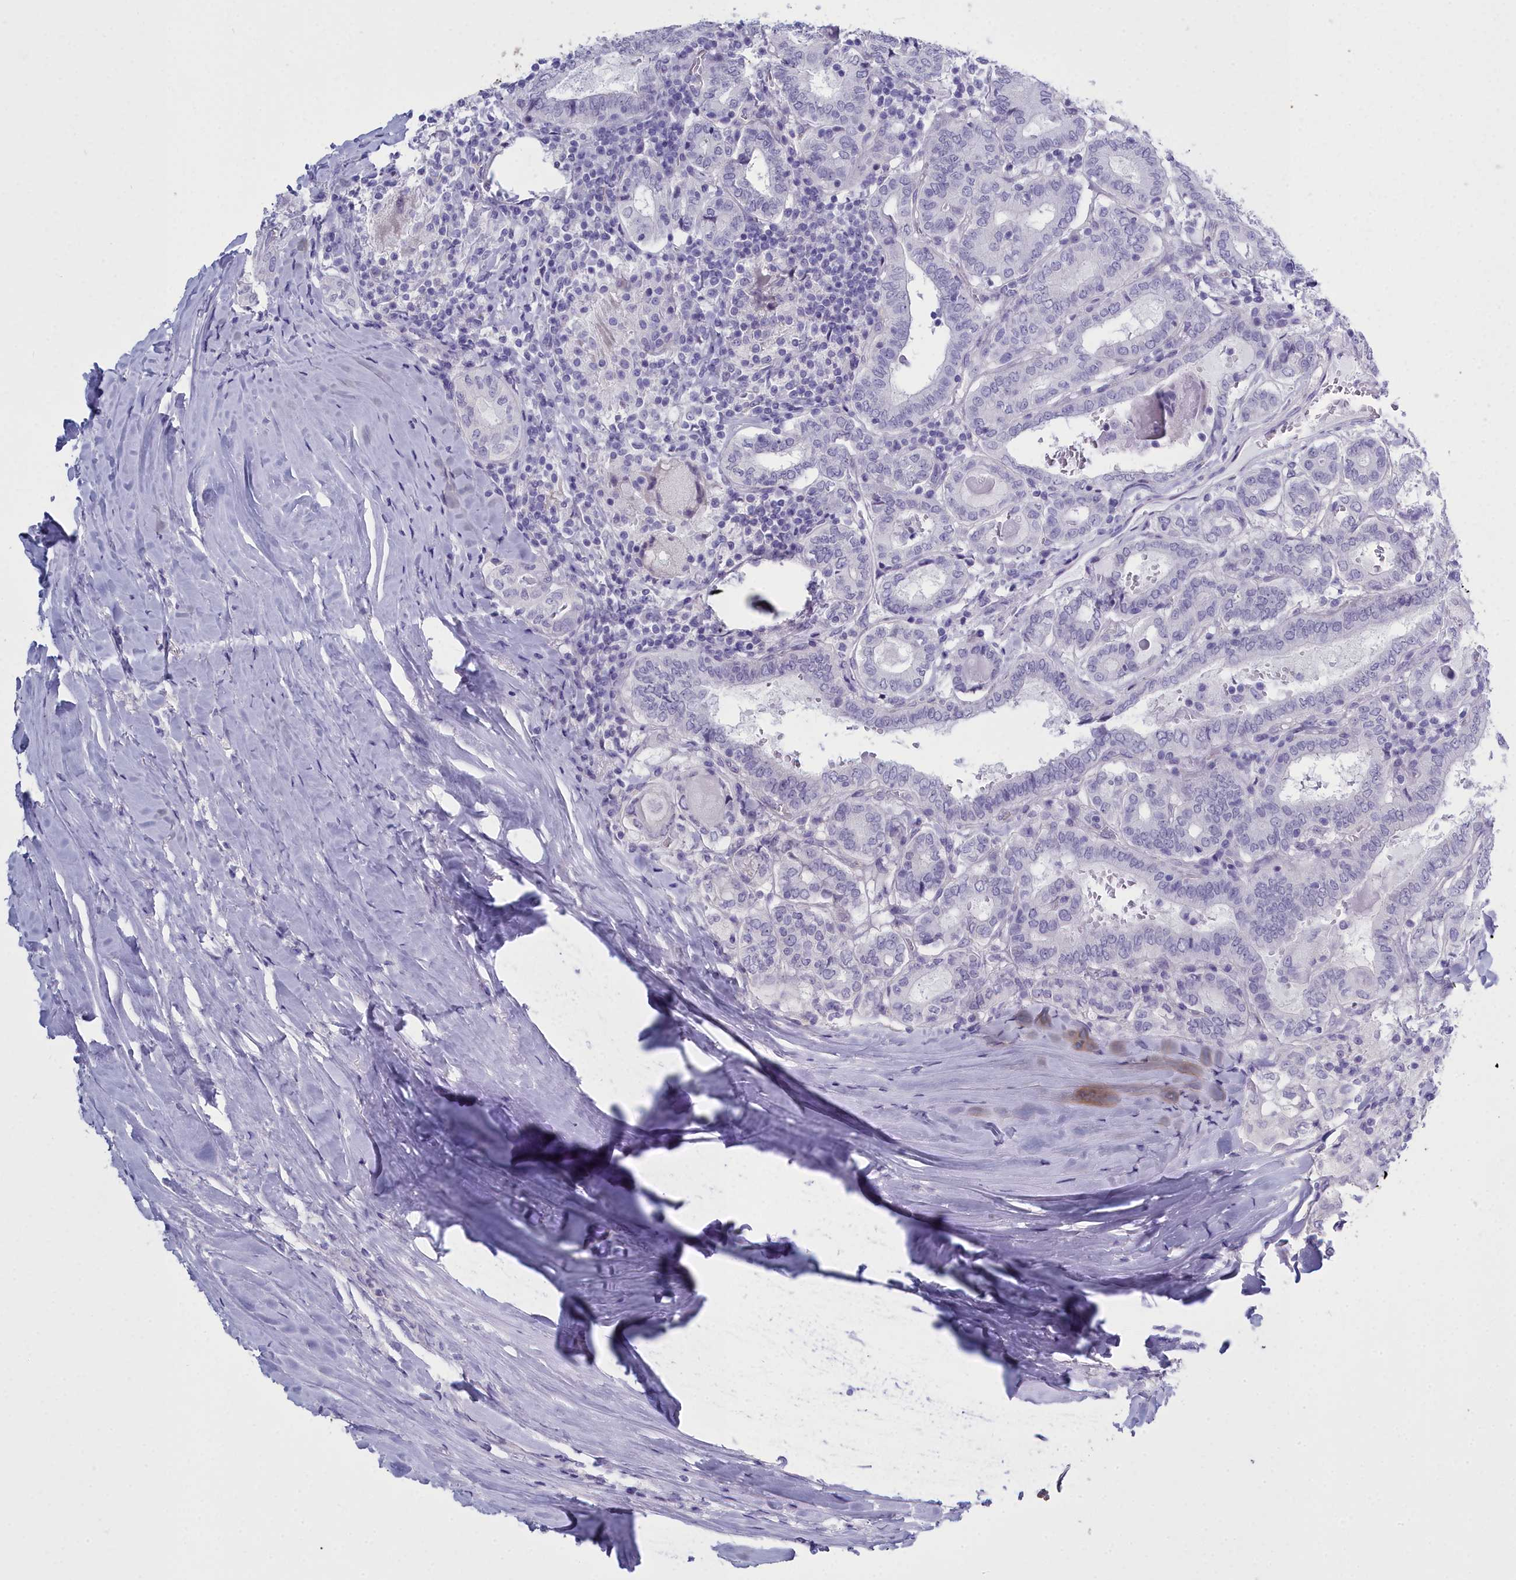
{"staining": {"intensity": "negative", "quantity": "none", "location": "none"}, "tissue": "thyroid cancer", "cell_type": "Tumor cells", "image_type": "cancer", "snomed": [{"axis": "morphology", "description": "Papillary adenocarcinoma, NOS"}, {"axis": "topography", "description": "Thyroid gland"}], "caption": "A micrograph of thyroid cancer stained for a protein demonstrates no brown staining in tumor cells.", "gene": "MAP6", "patient": {"sex": "female", "age": 72}}